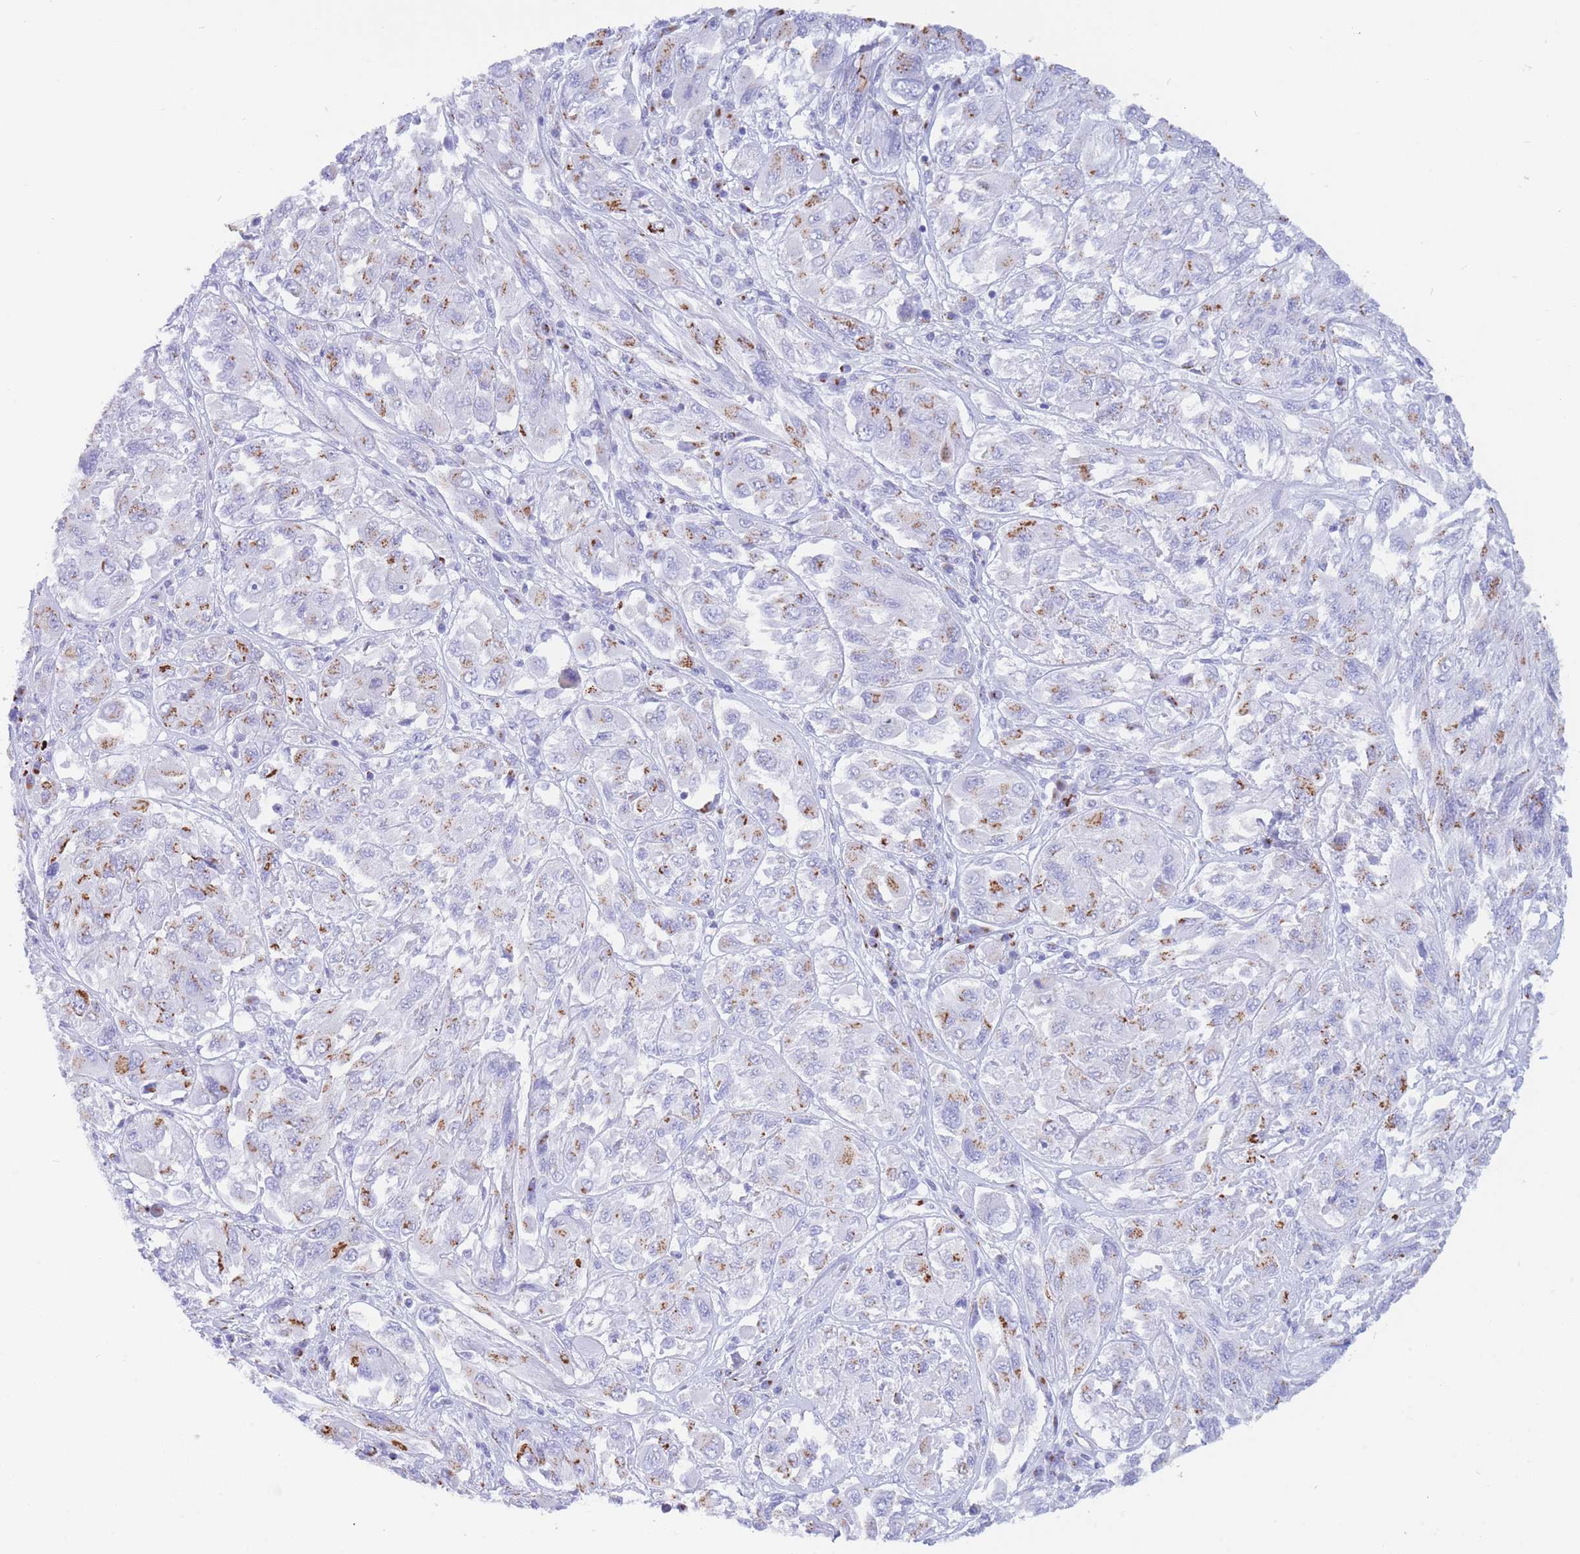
{"staining": {"intensity": "moderate", "quantity": "25%-75%", "location": "cytoplasmic/membranous"}, "tissue": "melanoma", "cell_type": "Tumor cells", "image_type": "cancer", "snomed": [{"axis": "morphology", "description": "Malignant melanoma, NOS"}, {"axis": "topography", "description": "Skin"}], "caption": "This micrograph exhibits malignant melanoma stained with immunohistochemistry to label a protein in brown. The cytoplasmic/membranous of tumor cells show moderate positivity for the protein. Nuclei are counter-stained blue.", "gene": "FAM3C", "patient": {"sex": "female", "age": 91}}